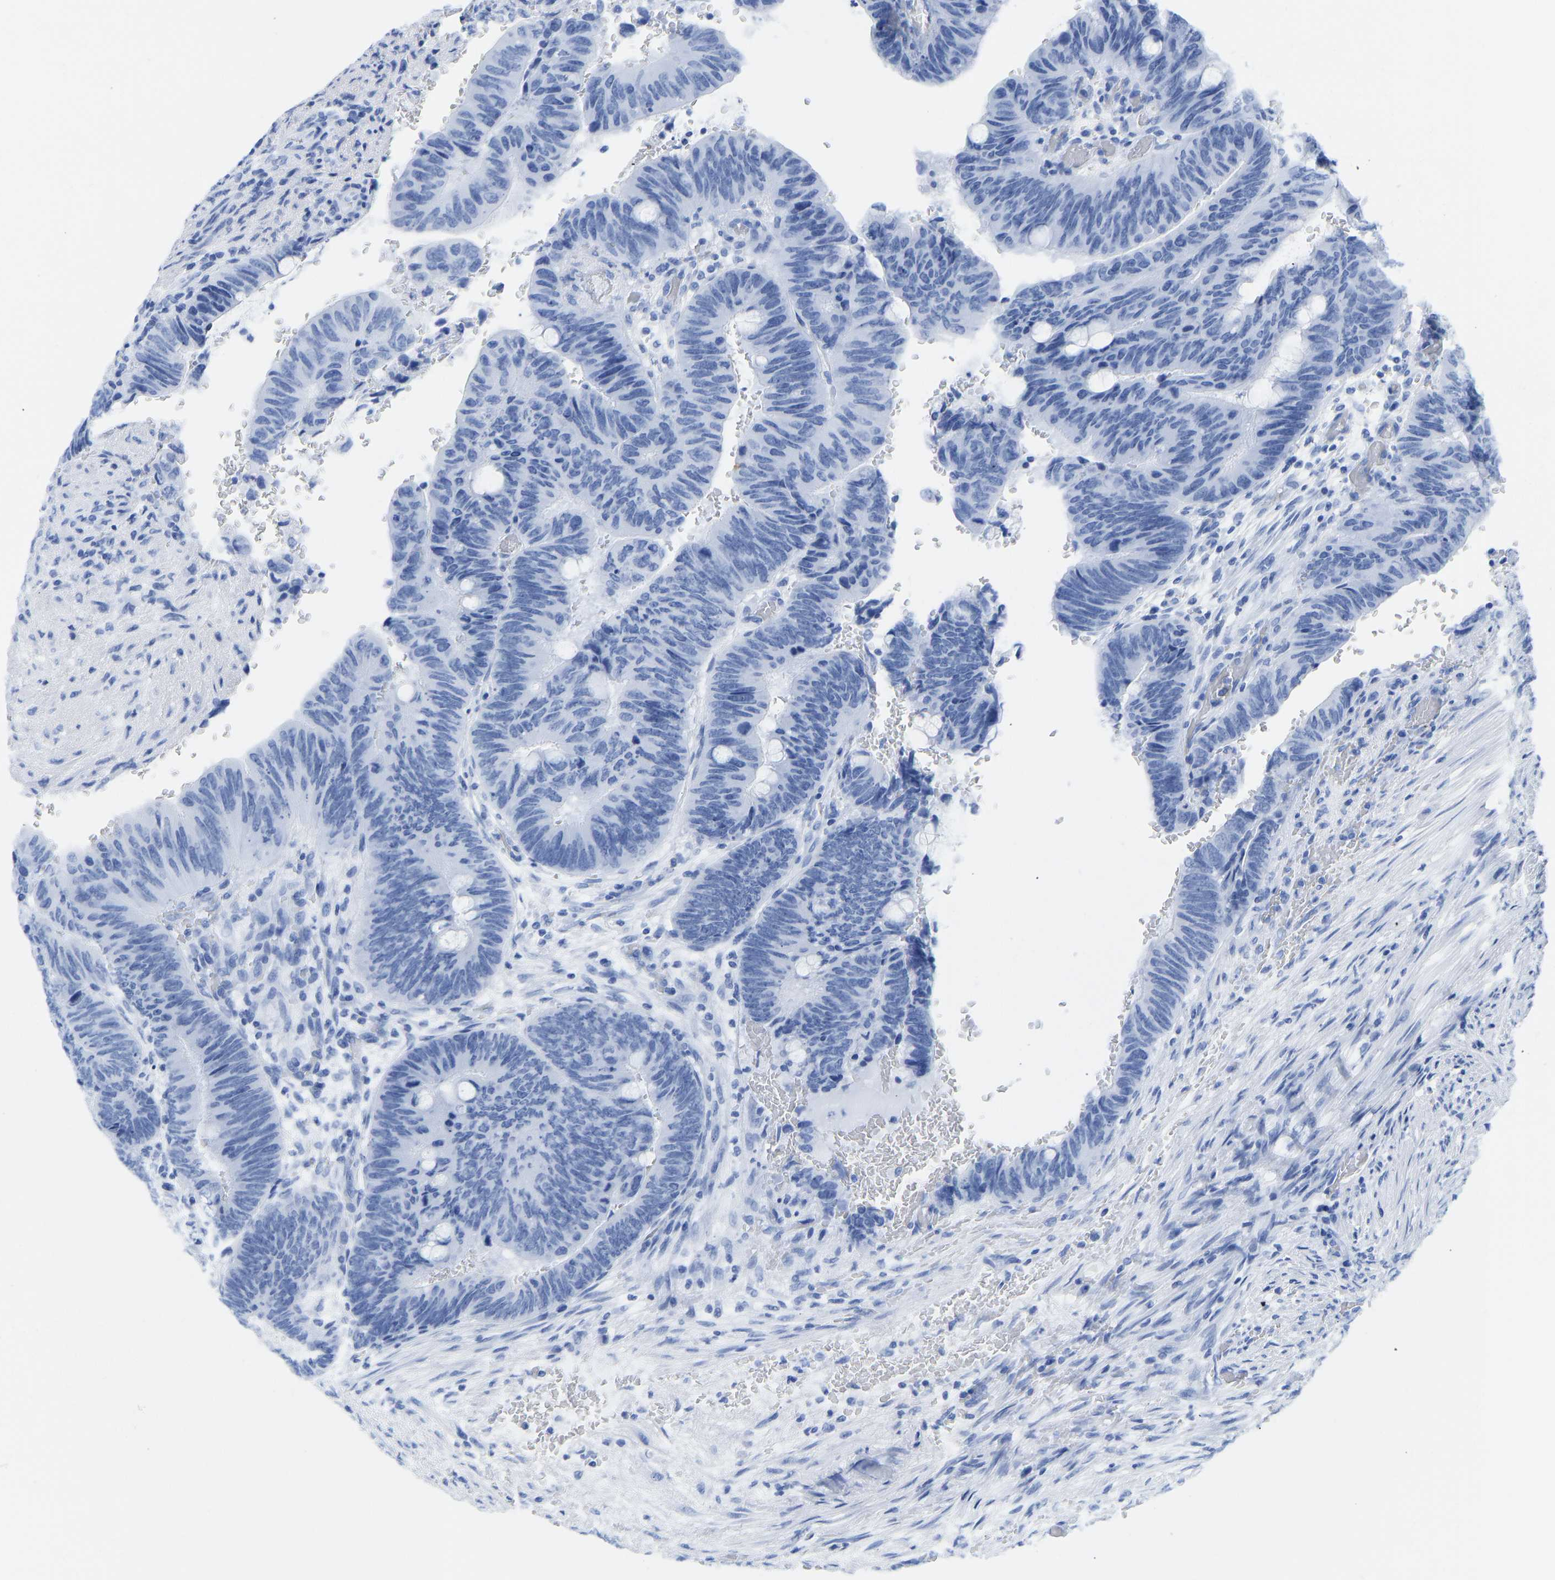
{"staining": {"intensity": "negative", "quantity": "none", "location": "none"}, "tissue": "colorectal cancer", "cell_type": "Tumor cells", "image_type": "cancer", "snomed": [{"axis": "morphology", "description": "Normal tissue, NOS"}, {"axis": "morphology", "description": "Adenocarcinoma, NOS"}, {"axis": "topography", "description": "Rectum"}], "caption": "IHC of human colorectal cancer exhibits no positivity in tumor cells.", "gene": "ELMO2", "patient": {"sex": "male", "age": 92}}